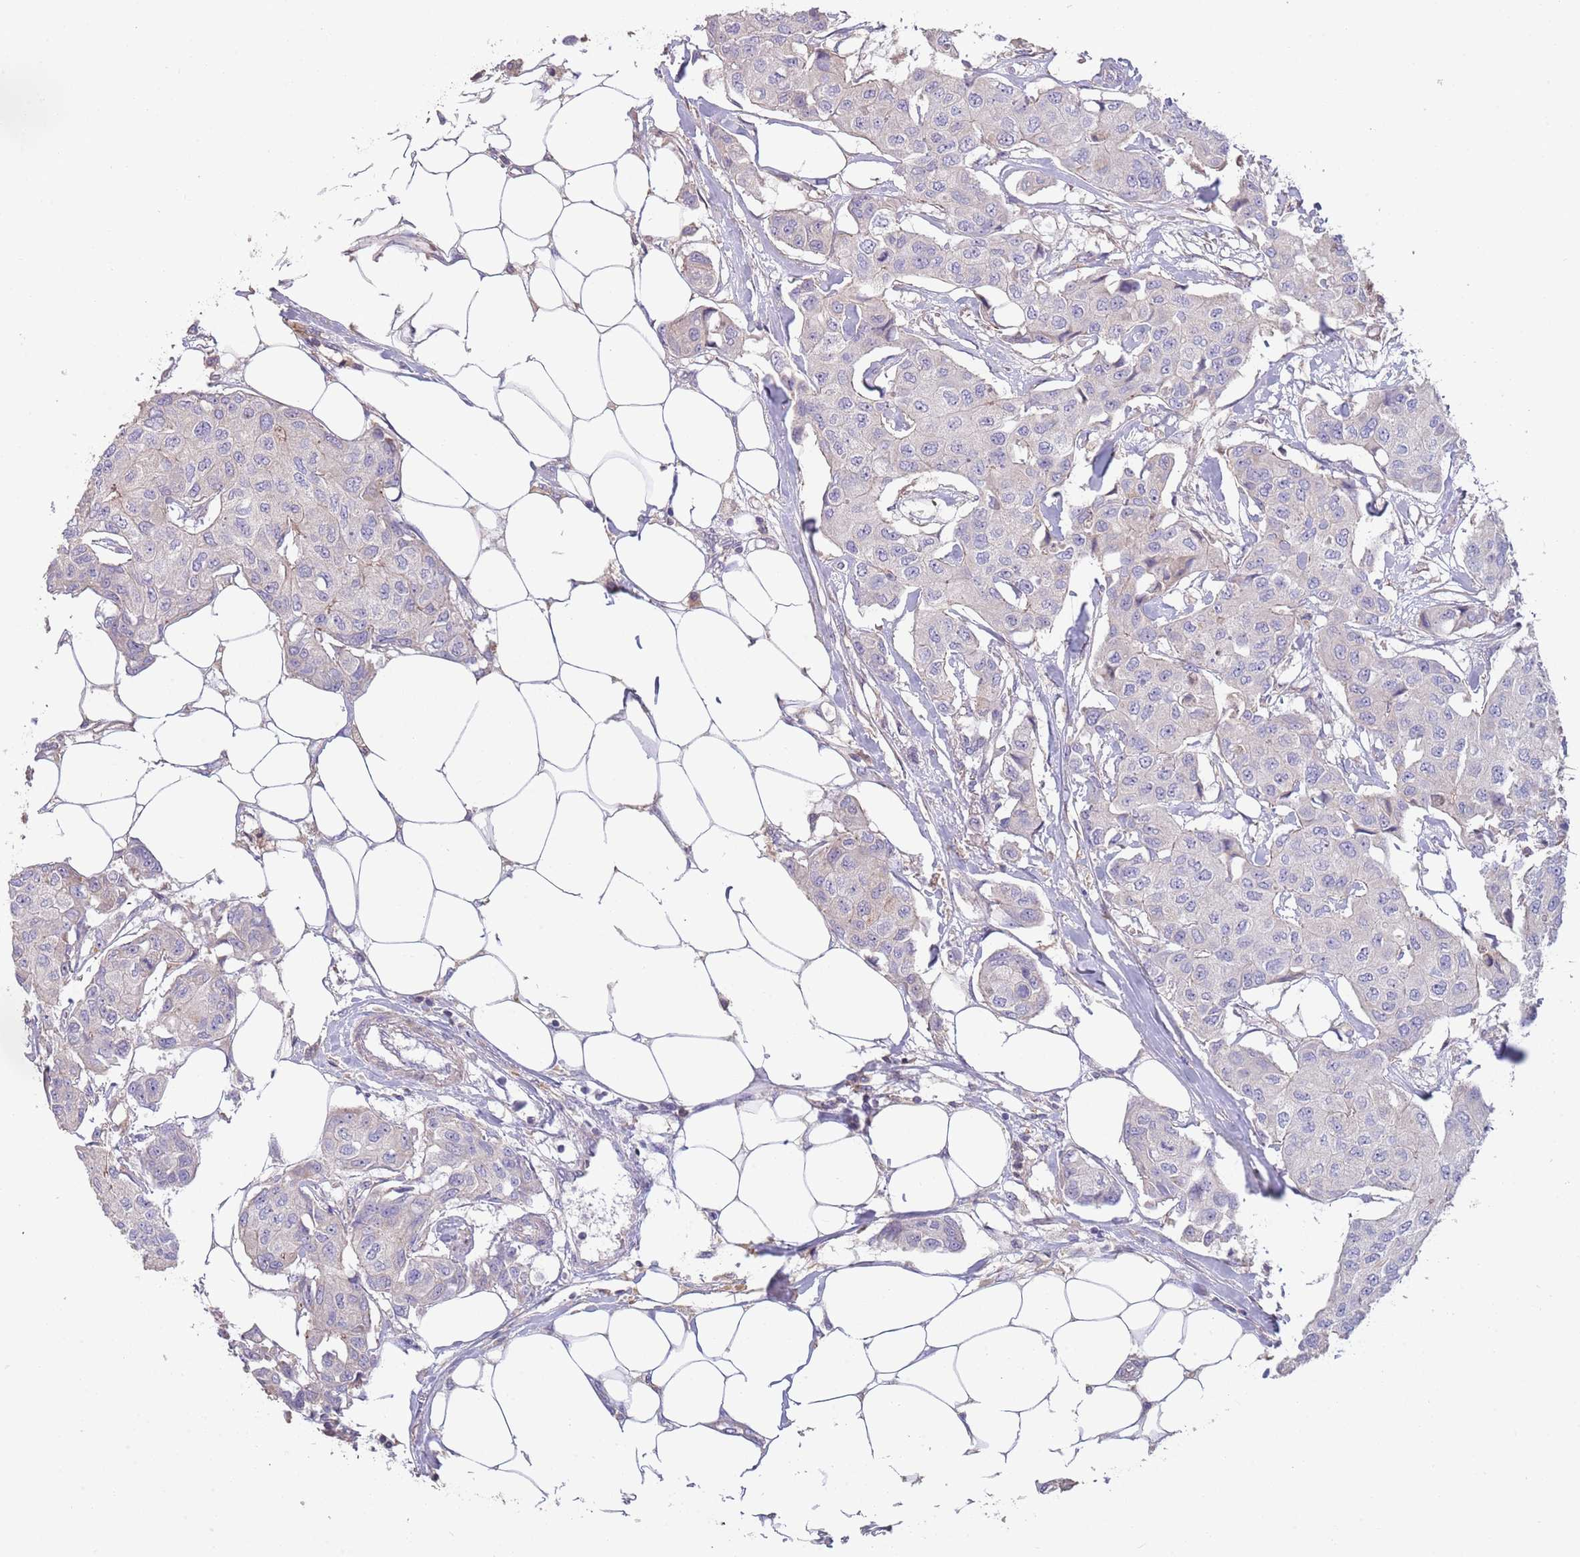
{"staining": {"intensity": "negative", "quantity": "none", "location": "none"}, "tissue": "breast cancer", "cell_type": "Tumor cells", "image_type": "cancer", "snomed": [{"axis": "morphology", "description": "Duct carcinoma"}, {"axis": "topography", "description": "Breast"}, {"axis": "topography", "description": "Lymph node"}], "caption": "An IHC photomicrograph of breast infiltrating ductal carcinoma is shown. There is no staining in tumor cells of breast infiltrating ductal carcinoma.", "gene": "SUSD1", "patient": {"sex": "female", "age": 80}}